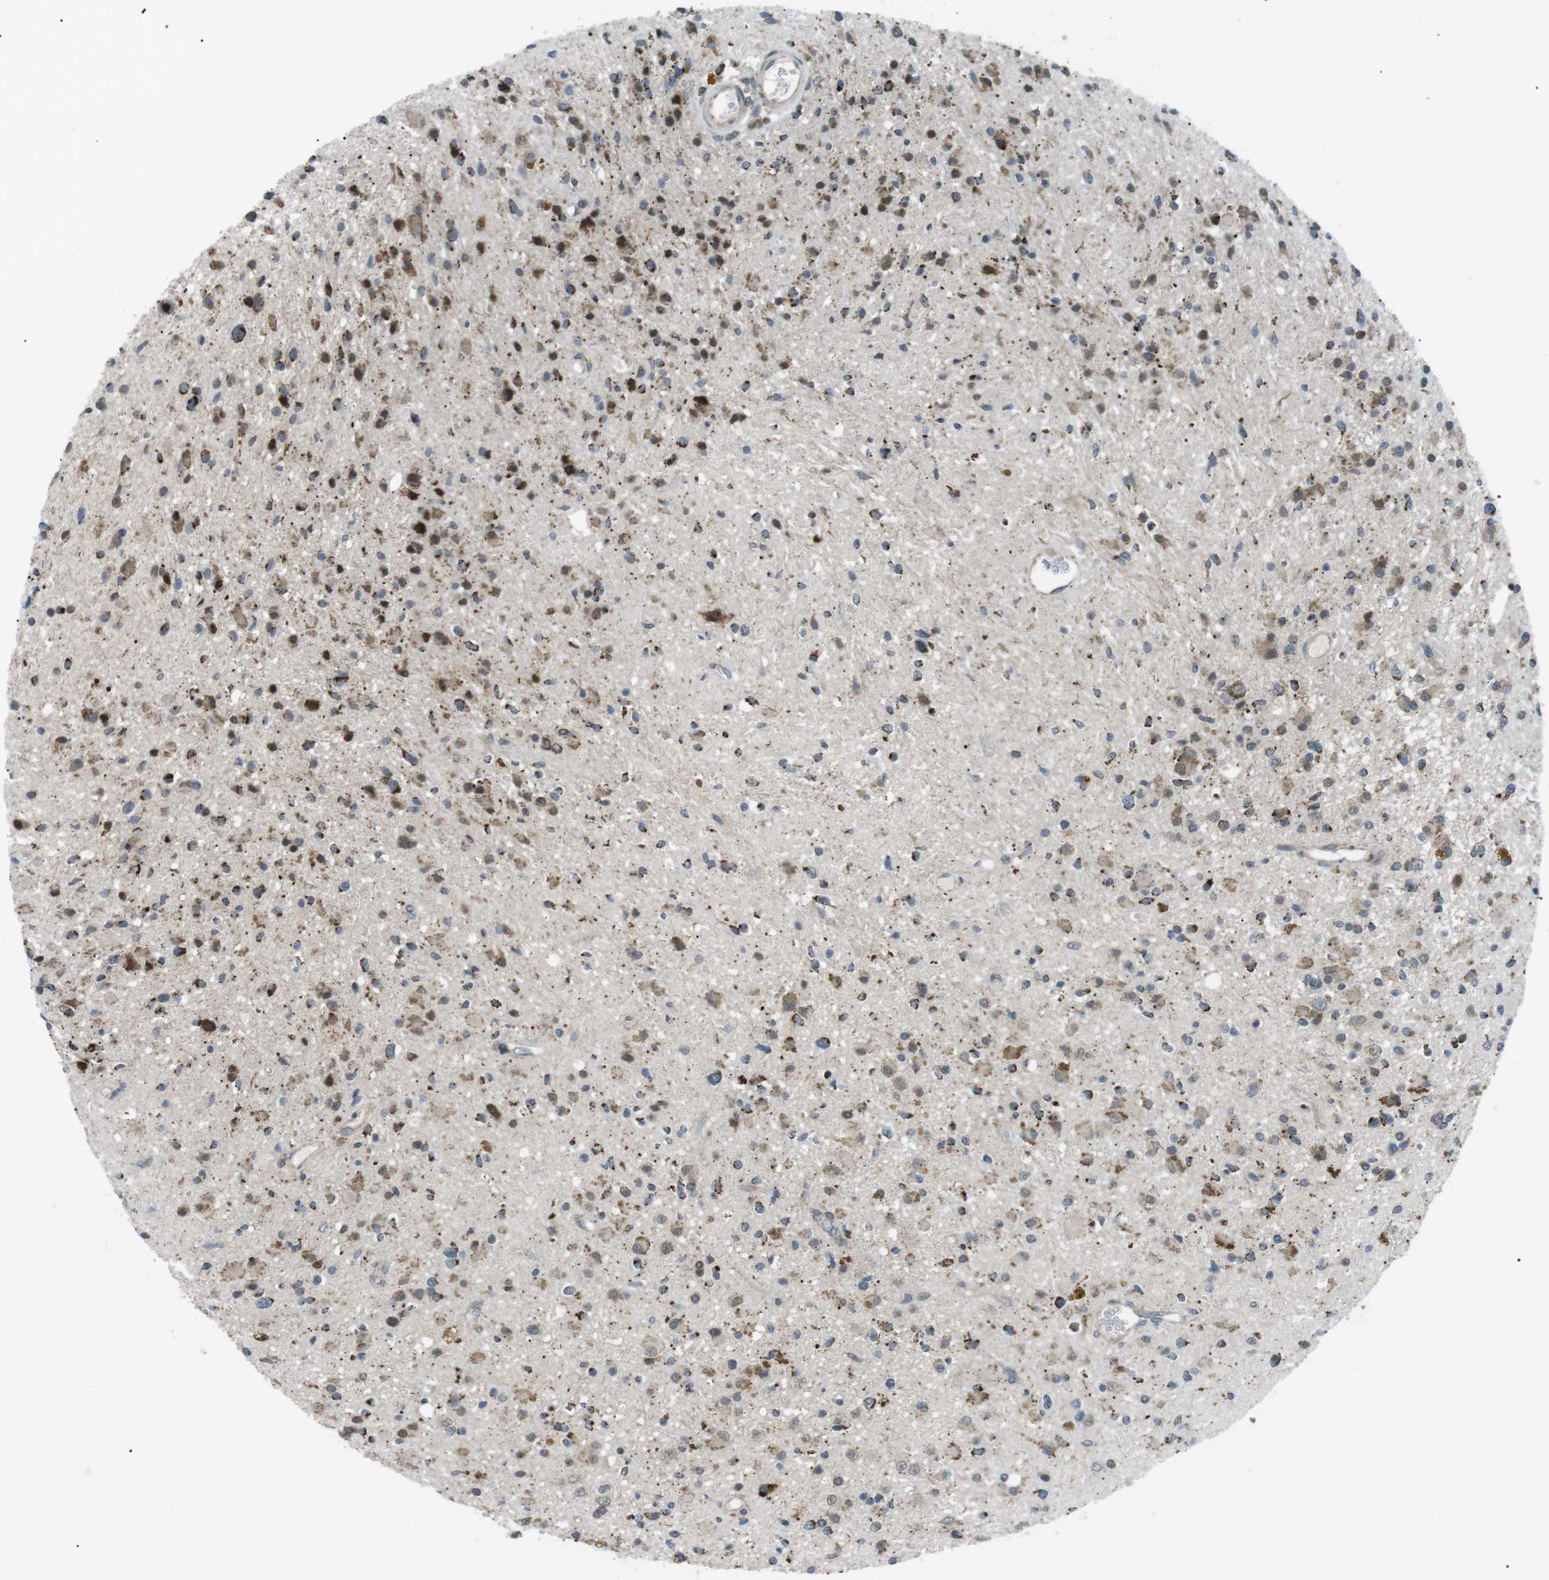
{"staining": {"intensity": "moderate", "quantity": "25%-75%", "location": "cytoplasmic/membranous"}, "tissue": "glioma", "cell_type": "Tumor cells", "image_type": "cancer", "snomed": [{"axis": "morphology", "description": "Glioma, malignant, High grade"}, {"axis": "topography", "description": "Brain"}], "caption": "Tumor cells demonstrate medium levels of moderate cytoplasmic/membranous expression in approximately 25%-75% of cells in malignant high-grade glioma.", "gene": "ARID5B", "patient": {"sex": "male", "age": 33}}